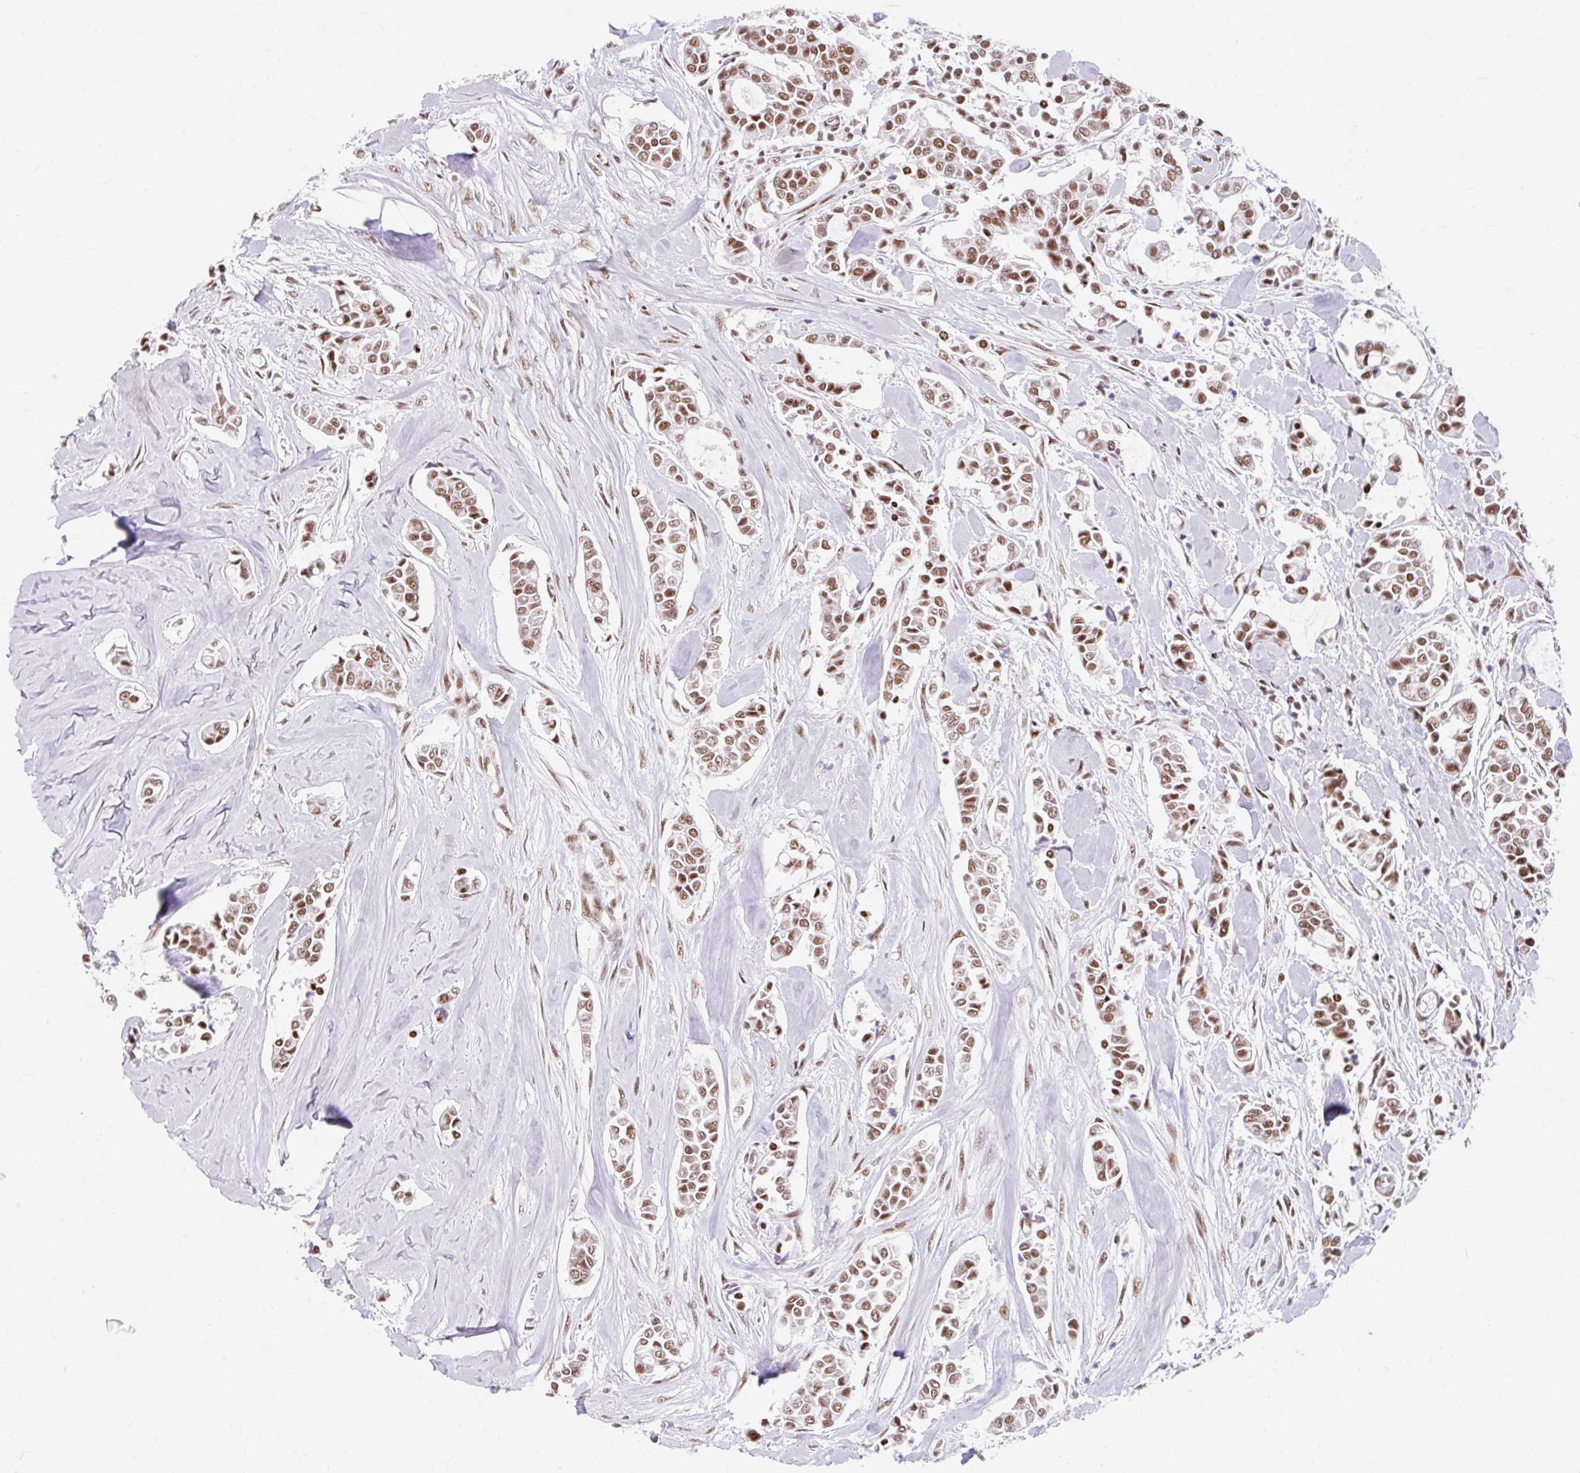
{"staining": {"intensity": "moderate", "quantity": ">75%", "location": "nuclear"}, "tissue": "breast cancer", "cell_type": "Tumor cells", "image_type": "cancer", "snomed": [{"axis": "morphology", "description": "Duct carcinoma"}, {"axis": "topography", "description": "Breast"}], "caption": "Moderate nuclear protein staining is present in approximately >75% of tumor cells in intraductal carcinoma (breast). The staining was performed using DAB (3,3'-diaminobenzidine) to visualize the protein expression in brown, while the nuclei were stained in blue with hematoxylin (Magnification: 20x).", "gene": "SRSF10", "patient": {"sex": "female", "age": 84}}